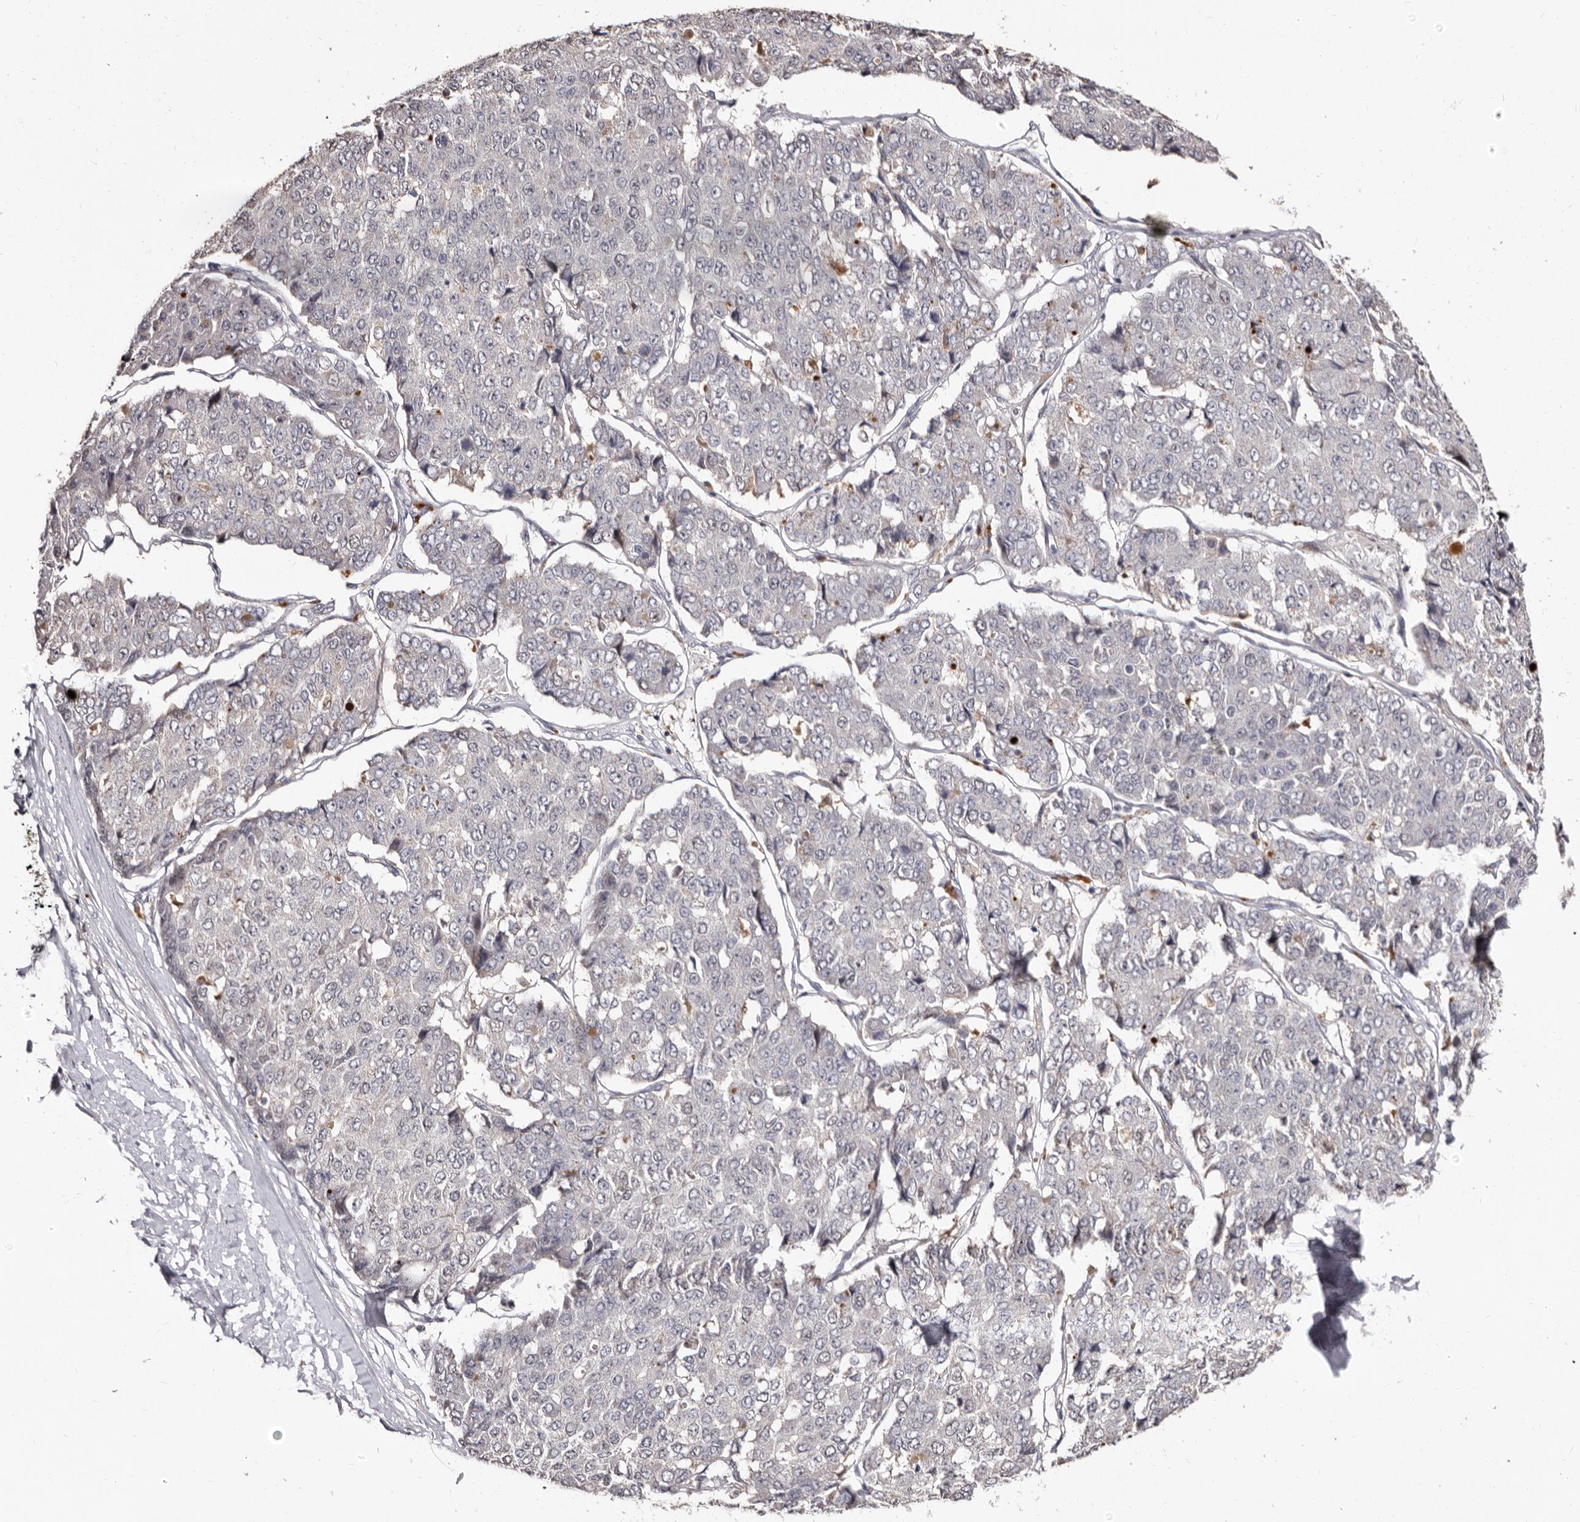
{"staining": {"intensity": "negative", "quantity": "none", "location": "none"}, "tissue": "pancreatic cancer", "cell_type": "Tumor cells", "image_type": "cancer", "snomed": [{"axis": "morphology", "description": "Adenocarcinoma, NOS"}, {"axis": "topography", "description": "Pancreas"}], "caption": "This is a photomicrograph of immunohistochemistry (IHC) staining of pancreatic cancer (adenocarcinoma), which shows no staining in tumor cells.", "gene": "PTAFR", "patient": {"sex": "male", "age": 50}}